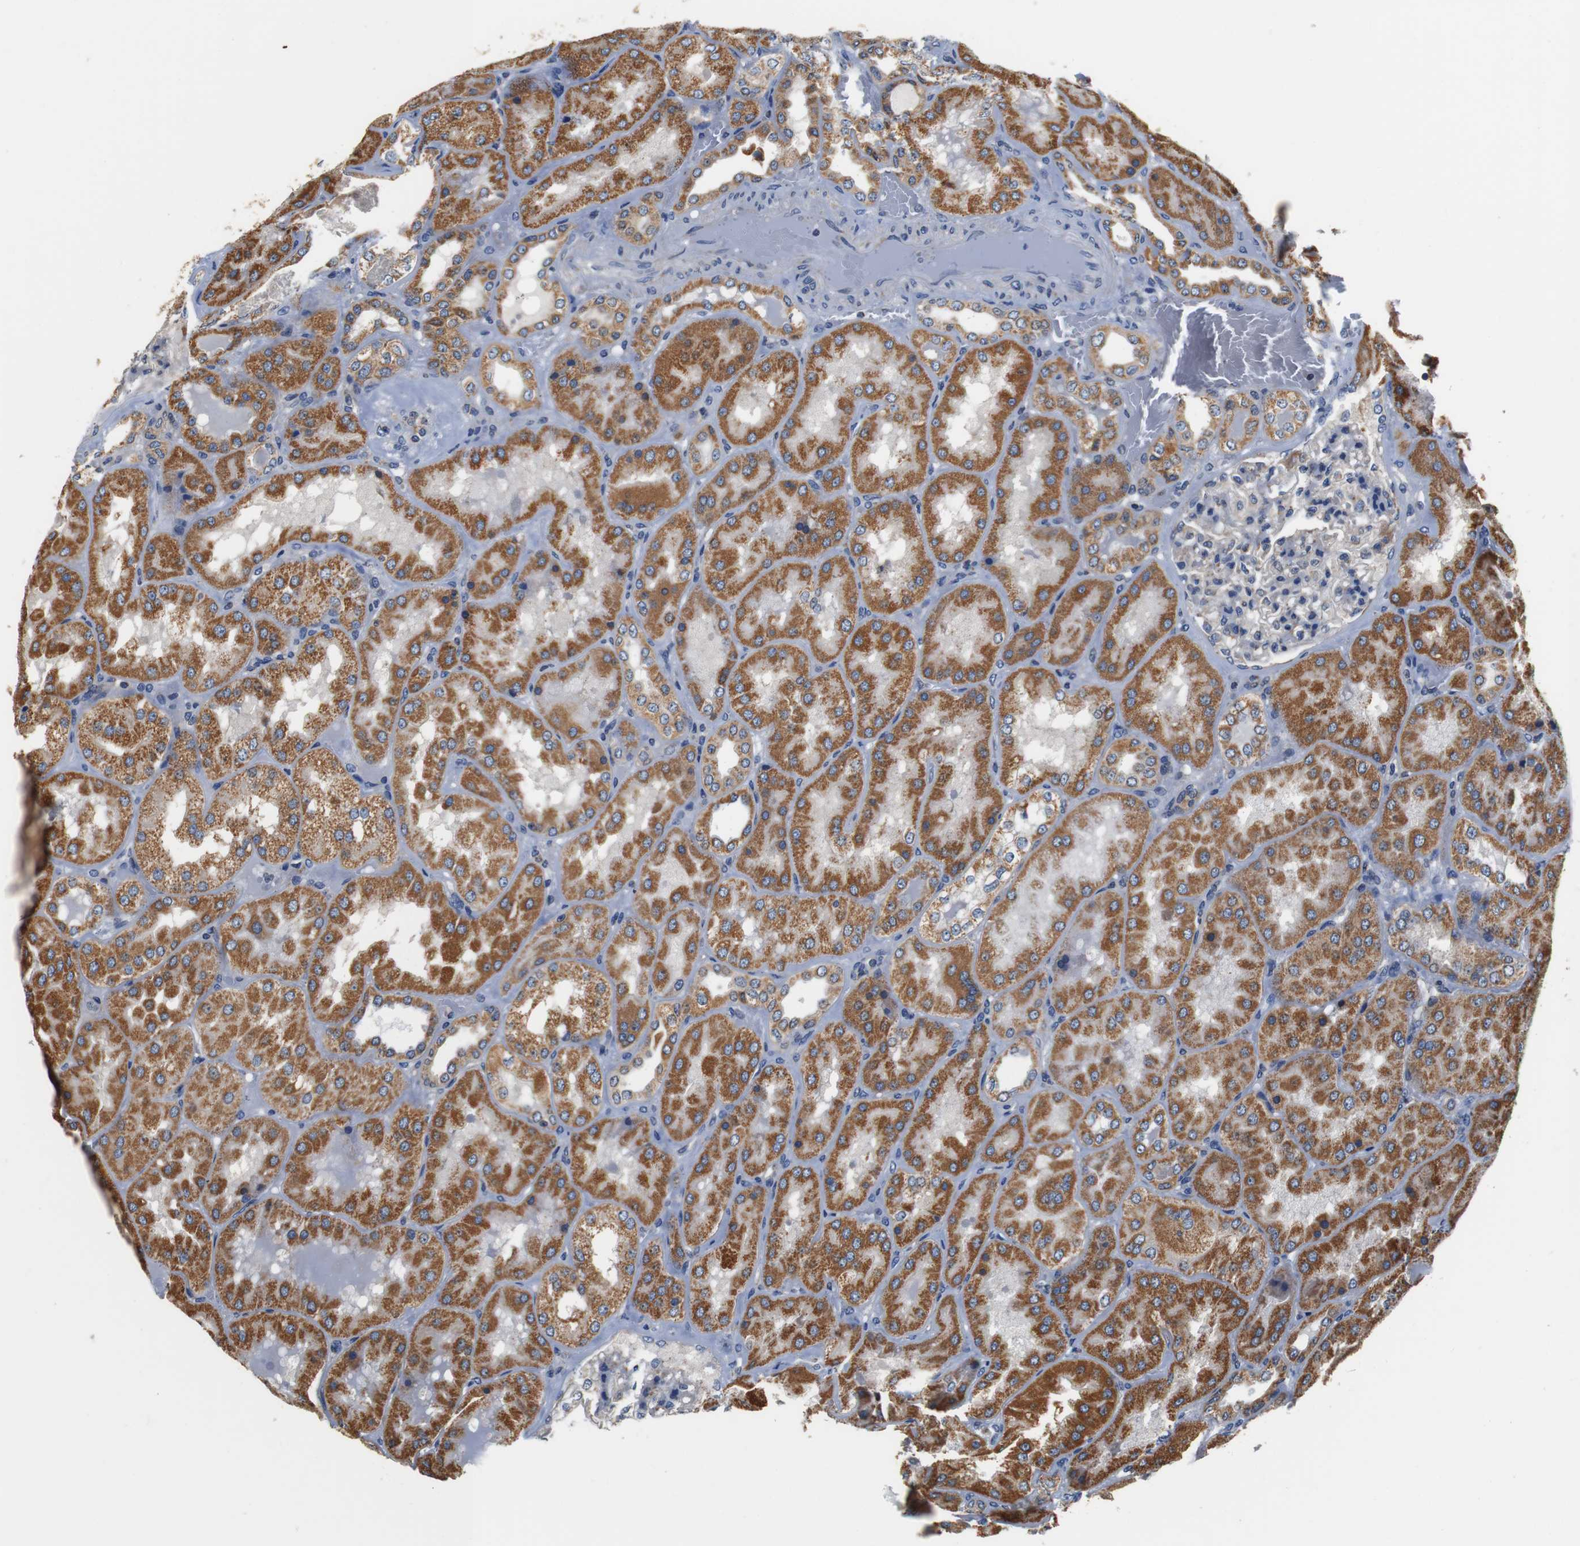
{"staining": {"intensity": "negative", "quantity": "none", "location": "none"}, "tissue": "kidney", "cell_type": "Cells in glomeruli", "image_type": "normal", "snomed": [{"axis": "morphology", "description": "Normal tissue, NOS"}, {"axis": "topography", "description": "Kidney"}], "caption": "An immunohistochemistry (IHC) image of normal kidney is shown. There is no staining in cells in glomeruli of kidney.", "gene": "LRP4", "patient": {"sex": "female", "age": 56}}